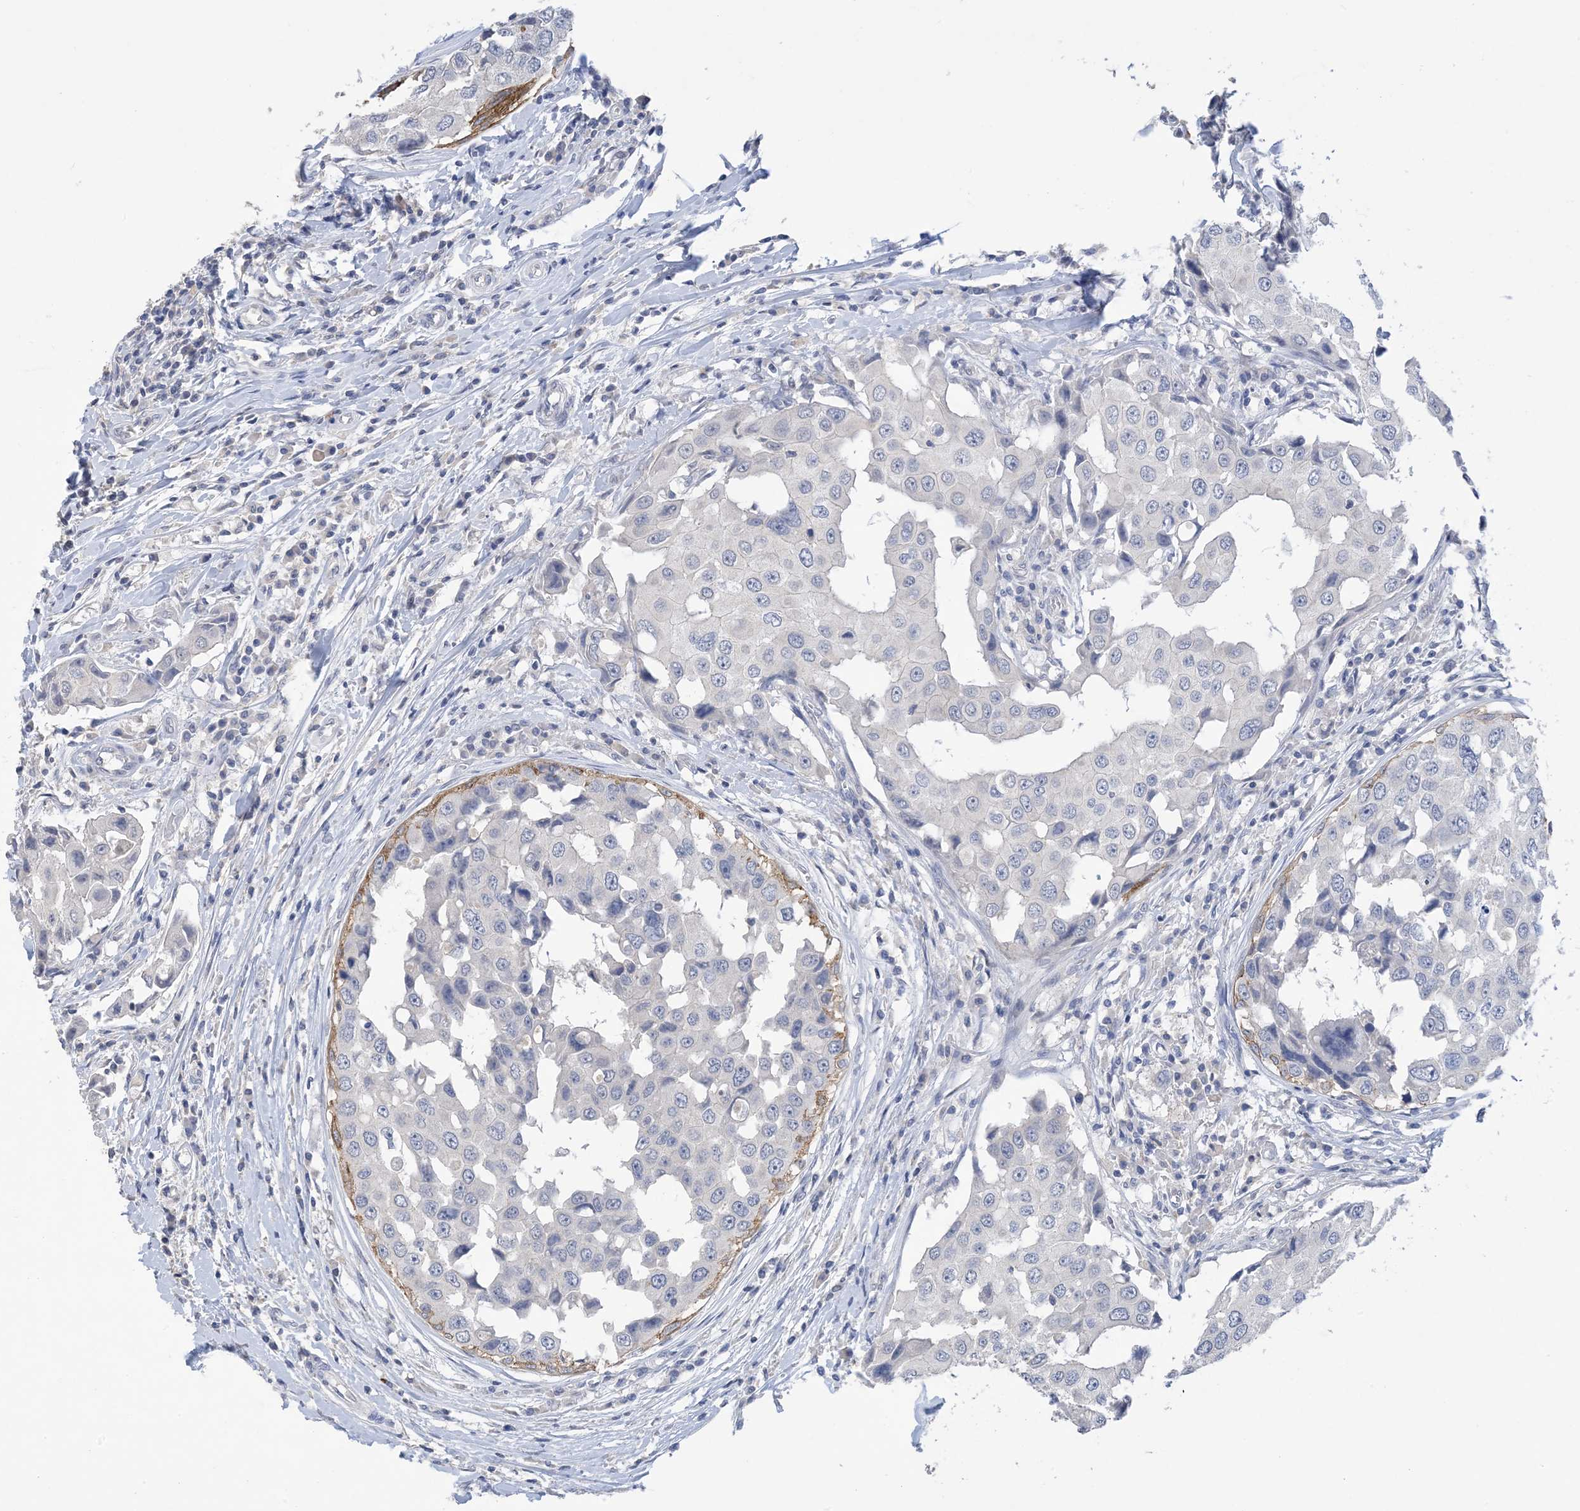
{"staining": {"intensity": "negative", "quantity": "none", "location": "none"}, "tissue": "breast cancer", "cell_type": "Tumor cells", "image_type": "cancer", "snomed": [{"axis": "morphology", "description": "Duct carcinoma"}, {"axis": "topography", "description": "Breast"}], "caption": "Tumor cells are negative for brown protein staining in breast infiltrating ductal carcinoma.", "gene": "DSC3", "patient": {"sex": "female", "age": 27}}